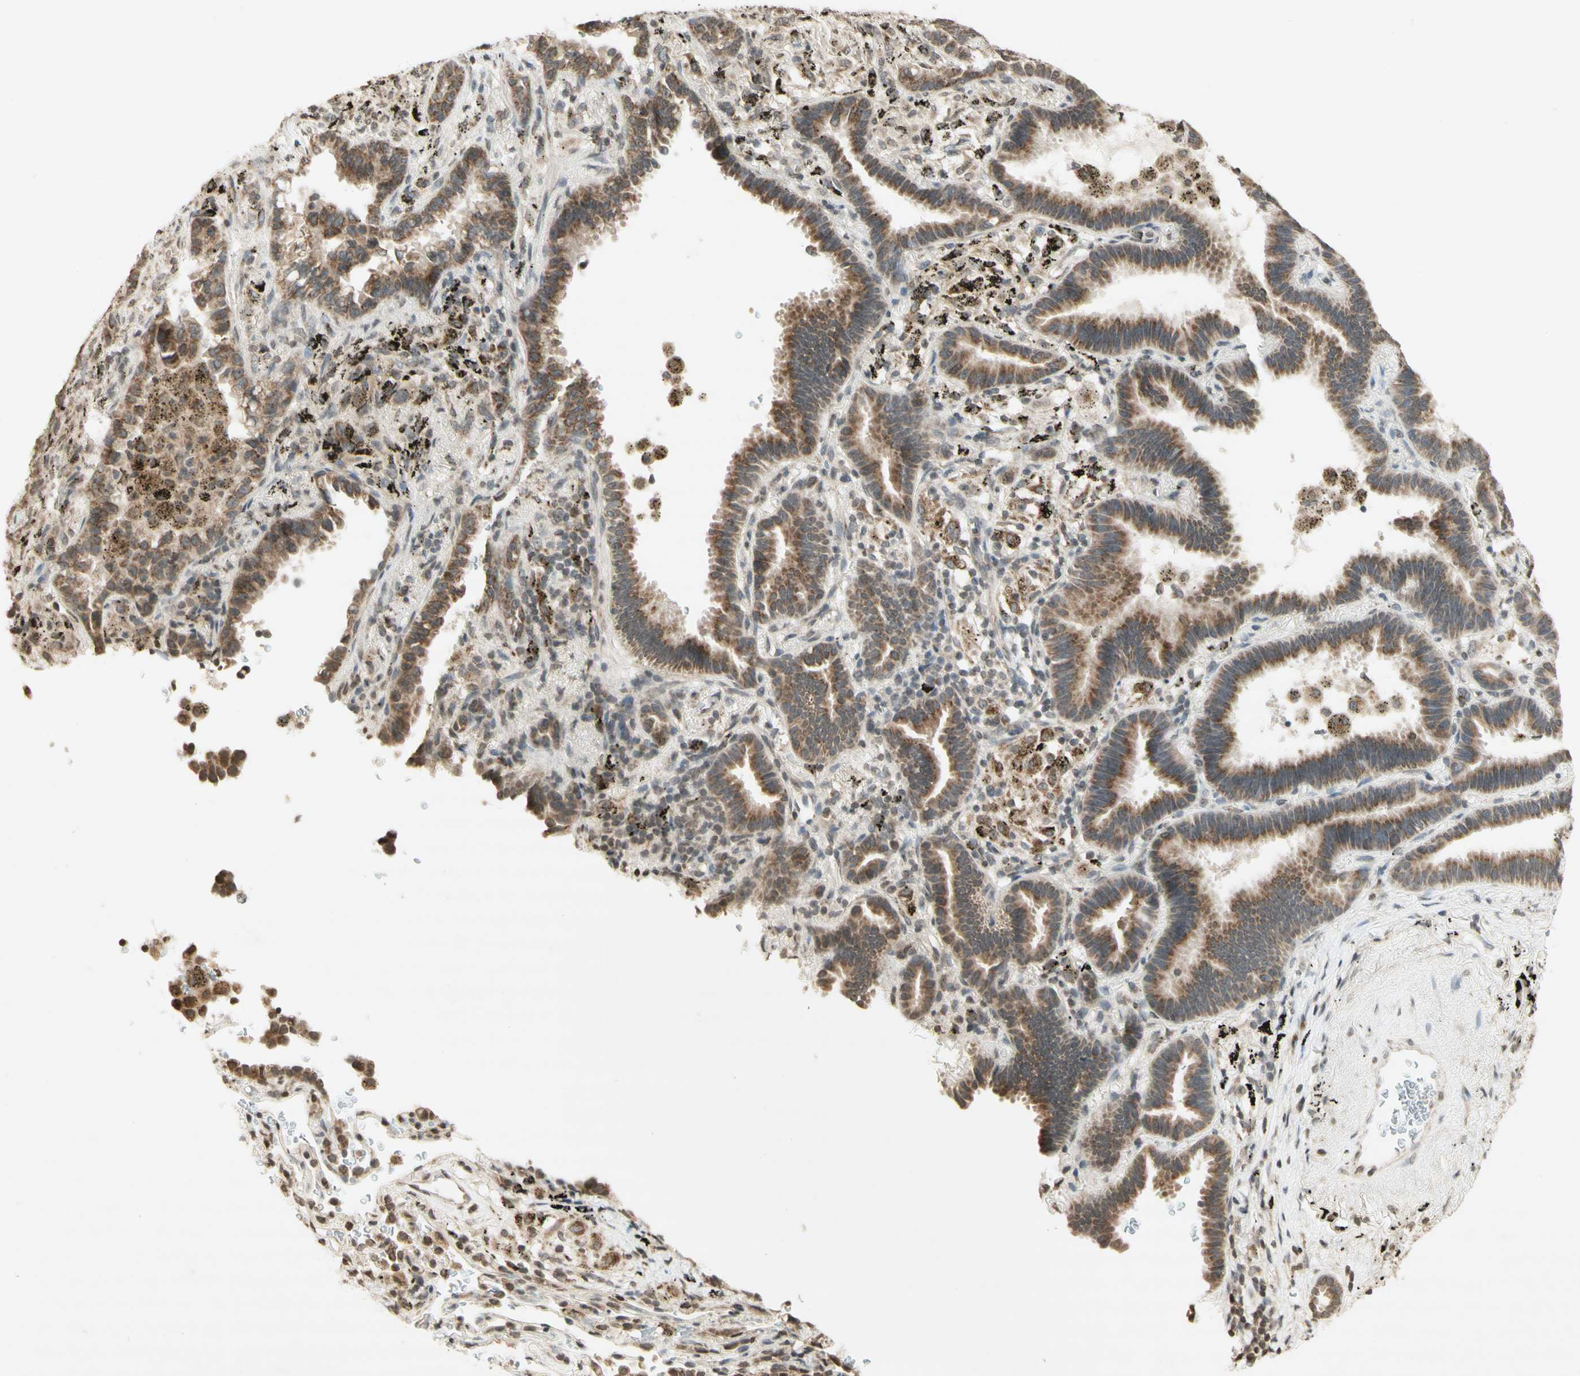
{"staining": {"intensity": "moderate", "quantity": ">75%", "location": "cytoplasmic/membranous"}, "tissue": "lung cancer", "cell_type": "Tumor cells", "image_type": "cancer", "snomed": [{"axis": "morphology", "description": "Normal tissue, NOS"}, {"axis": "morphology", "description": "Adenocarcinoma, NOS"}, {"axis": "topography", "description": "Lung"}], "caption": "DAB (3,3'-diaminobenzidine) immunohistochemical staining of human lung cancer (adenocarcinoma) demonstrates moderate cytoplasmic/membranous protein expression in about >75% of tumor cells.", "gene": "CCNI", "patient": {"sex": "male", "age": 59}}